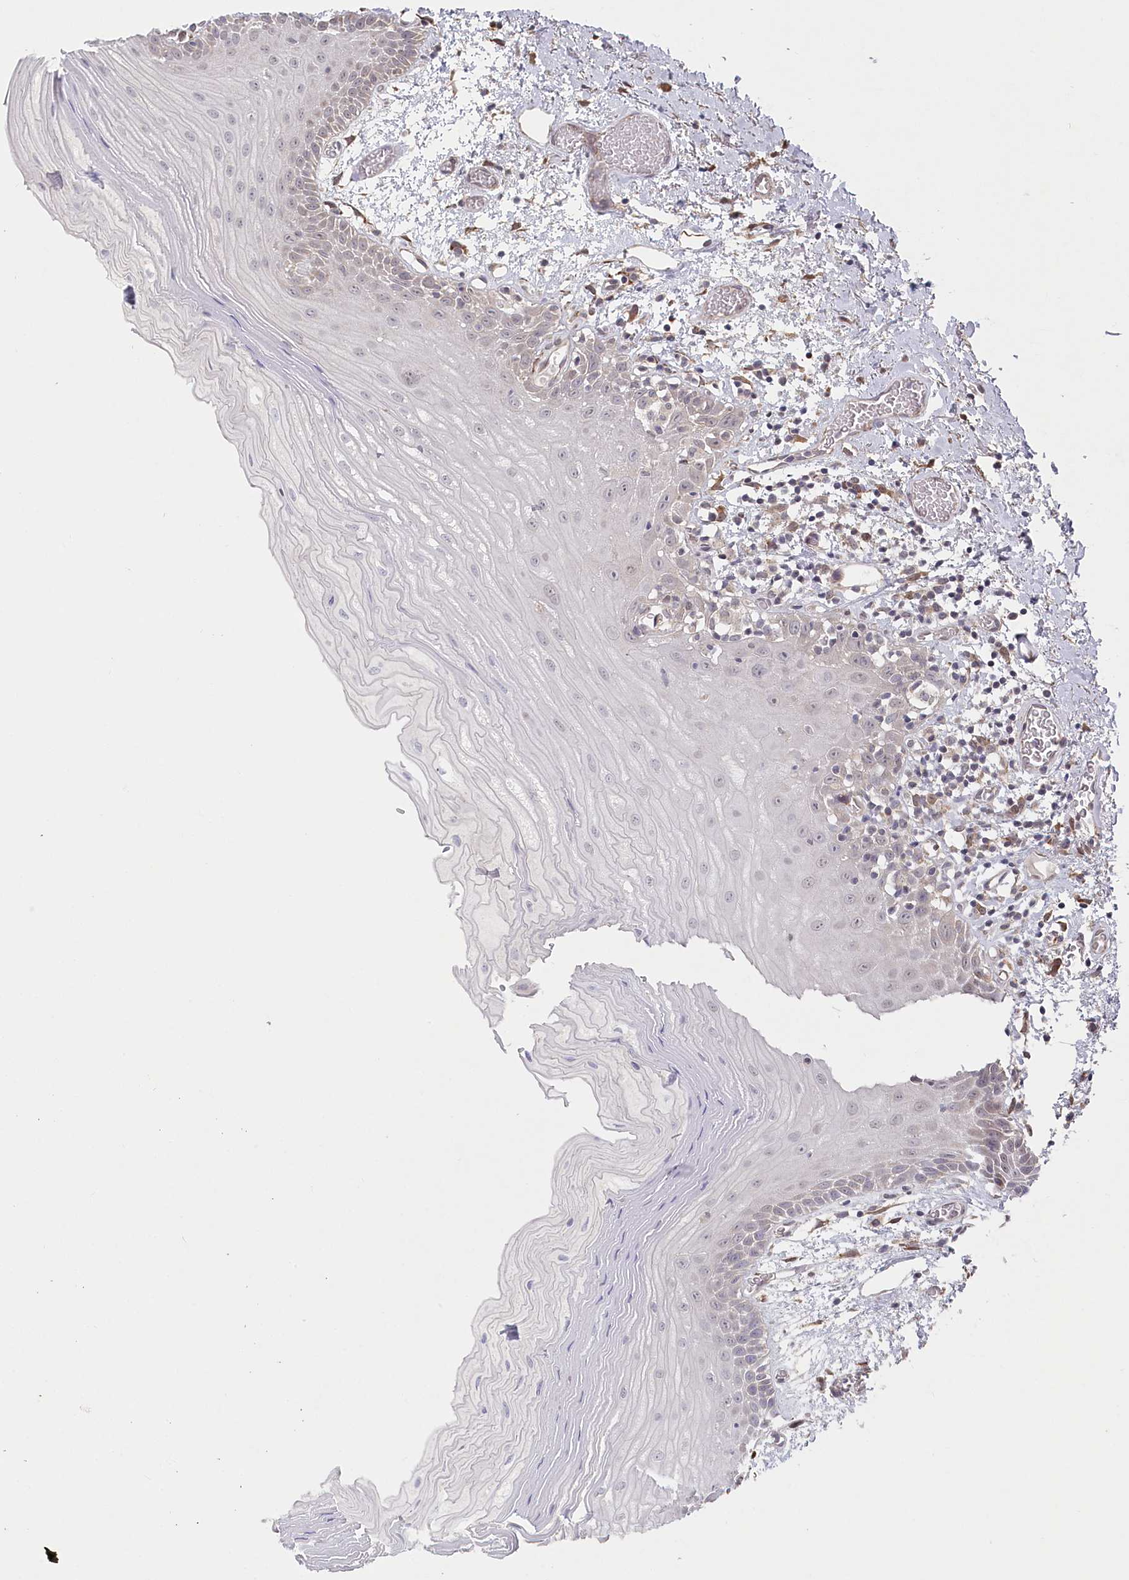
{"staining": {"intensity": "negative", "quantity": "none", "location": "none"}, "tissue": "oral mucosa", "cell_type": "Squamous epithelial cells", "image_type": "normal", "snomed": [{"axis": "morphology", "description": "Normal tissue, NOS"}, {"axis": "topography", "description": "Oral tissue"}], "caption": "A high-resolution micrograph shows immunohistochemistry (IHC) staining of normal oral mucosa, which reveals no significant staining in squamous epithelial cells.", "gene": "AAMDC", "patient": {"sex": "male", "age": 52}}